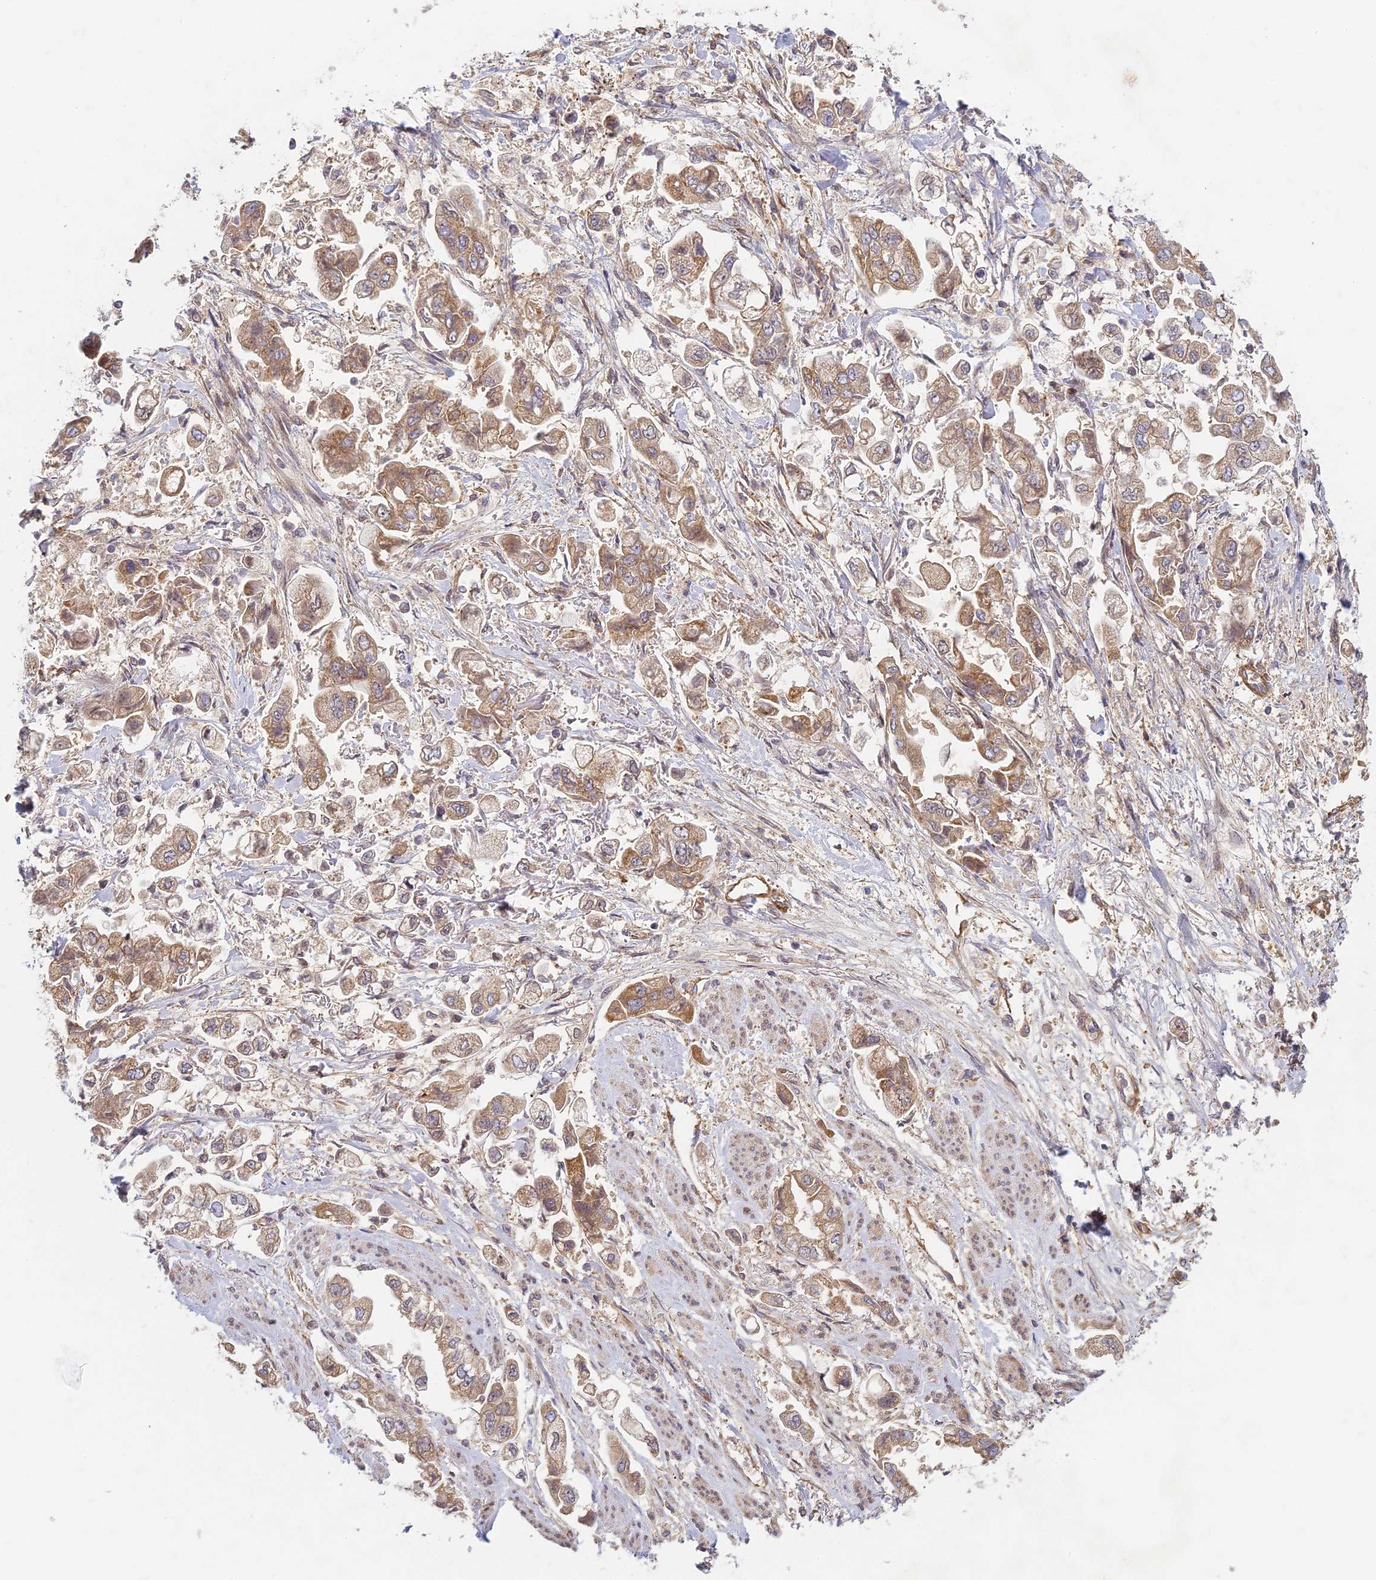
{"staining": {"intensity": "moderate", "quantity": "25%-75%", "location": "cytoplasmic/membranous"}, "tissue": "stomach cancer", "cell_type": "Tumor cells", "image_type": "cancer", "snomed": [{"axis": "morphology", "description": "Adenocarcinoma, NOS"}, {"axis": "topography", "description": "Stomach"}], "caption": "Immunohistochemical staining of human adenocarcinoma (stomach) exhibits medium levels of moderate cytoplasmic/membranous positivity in about 25%-75% of tumor cells.", "gene": "TCF25", "patient": {"sex": "male", "age": 62}}